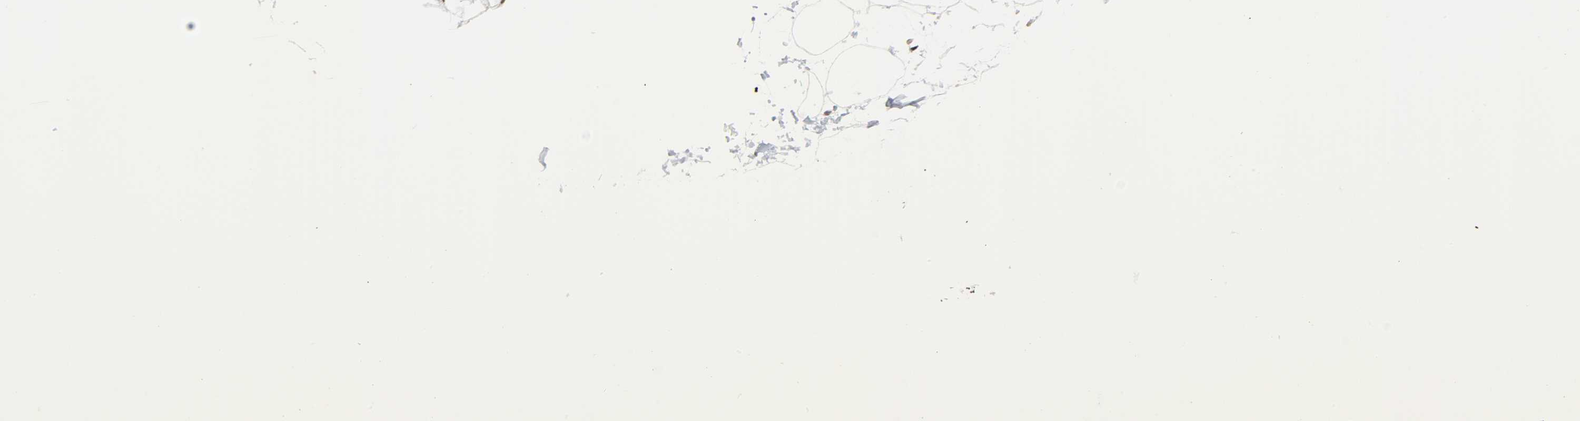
{"staining": {"intensity": "moderate", "quantity": ">75%", "location": "nuclear"}, "tissue": "adipose tissue", "cell_type": "Adipocytes", "image_type": "normal", "snomed": [{"axis": "morphology", "description": "Normal tissue, NOS"}, {"axis": "topography", "description": "Breast"}], "caption": "Protein positivity by immunohistochemistry demonstrates moderate nuclear positivity in about >75% of adipocytes in benign adipose tissue.", "gene": "CDK9", "patient": {"sex": "female", "age": 22}}